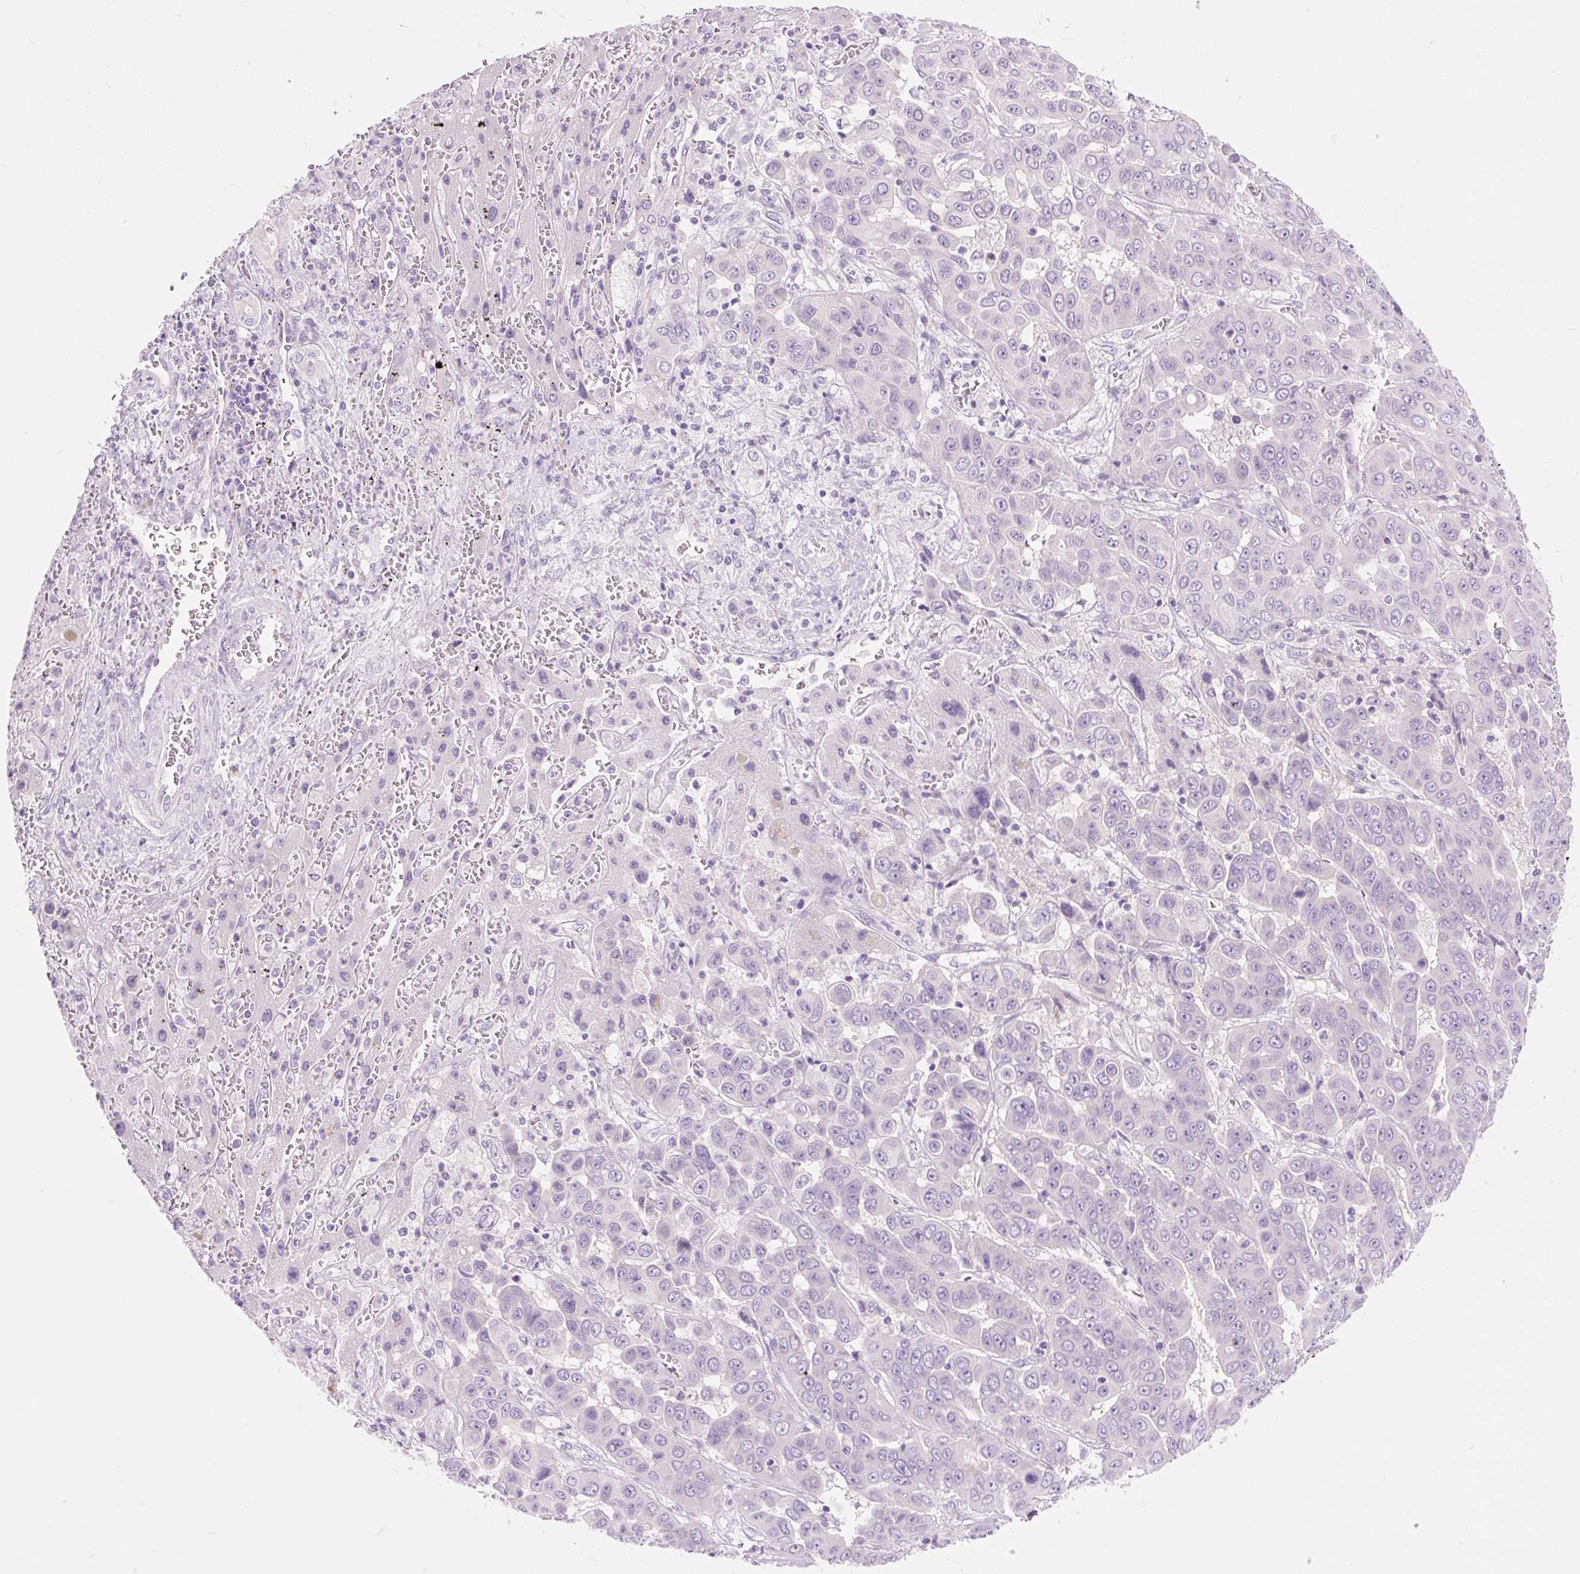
{"staining": {"intensity": "negative", "quantity": "none", "location": "none"}, "tissue": "liver cancer", "cell_type": "Tumor cells", "image_type": "cancer", "snomed": [{"axis": "morphology", "description": "Cholangiocarcinoma"}, {"axis": "topography", "description": "Liver"}], "caption": "The IHC histopathology image has no significant expression in tumor cells of liver cancer tissue.", "gene": "CELF6", "patient": {"sex": "female", "age": 52}}